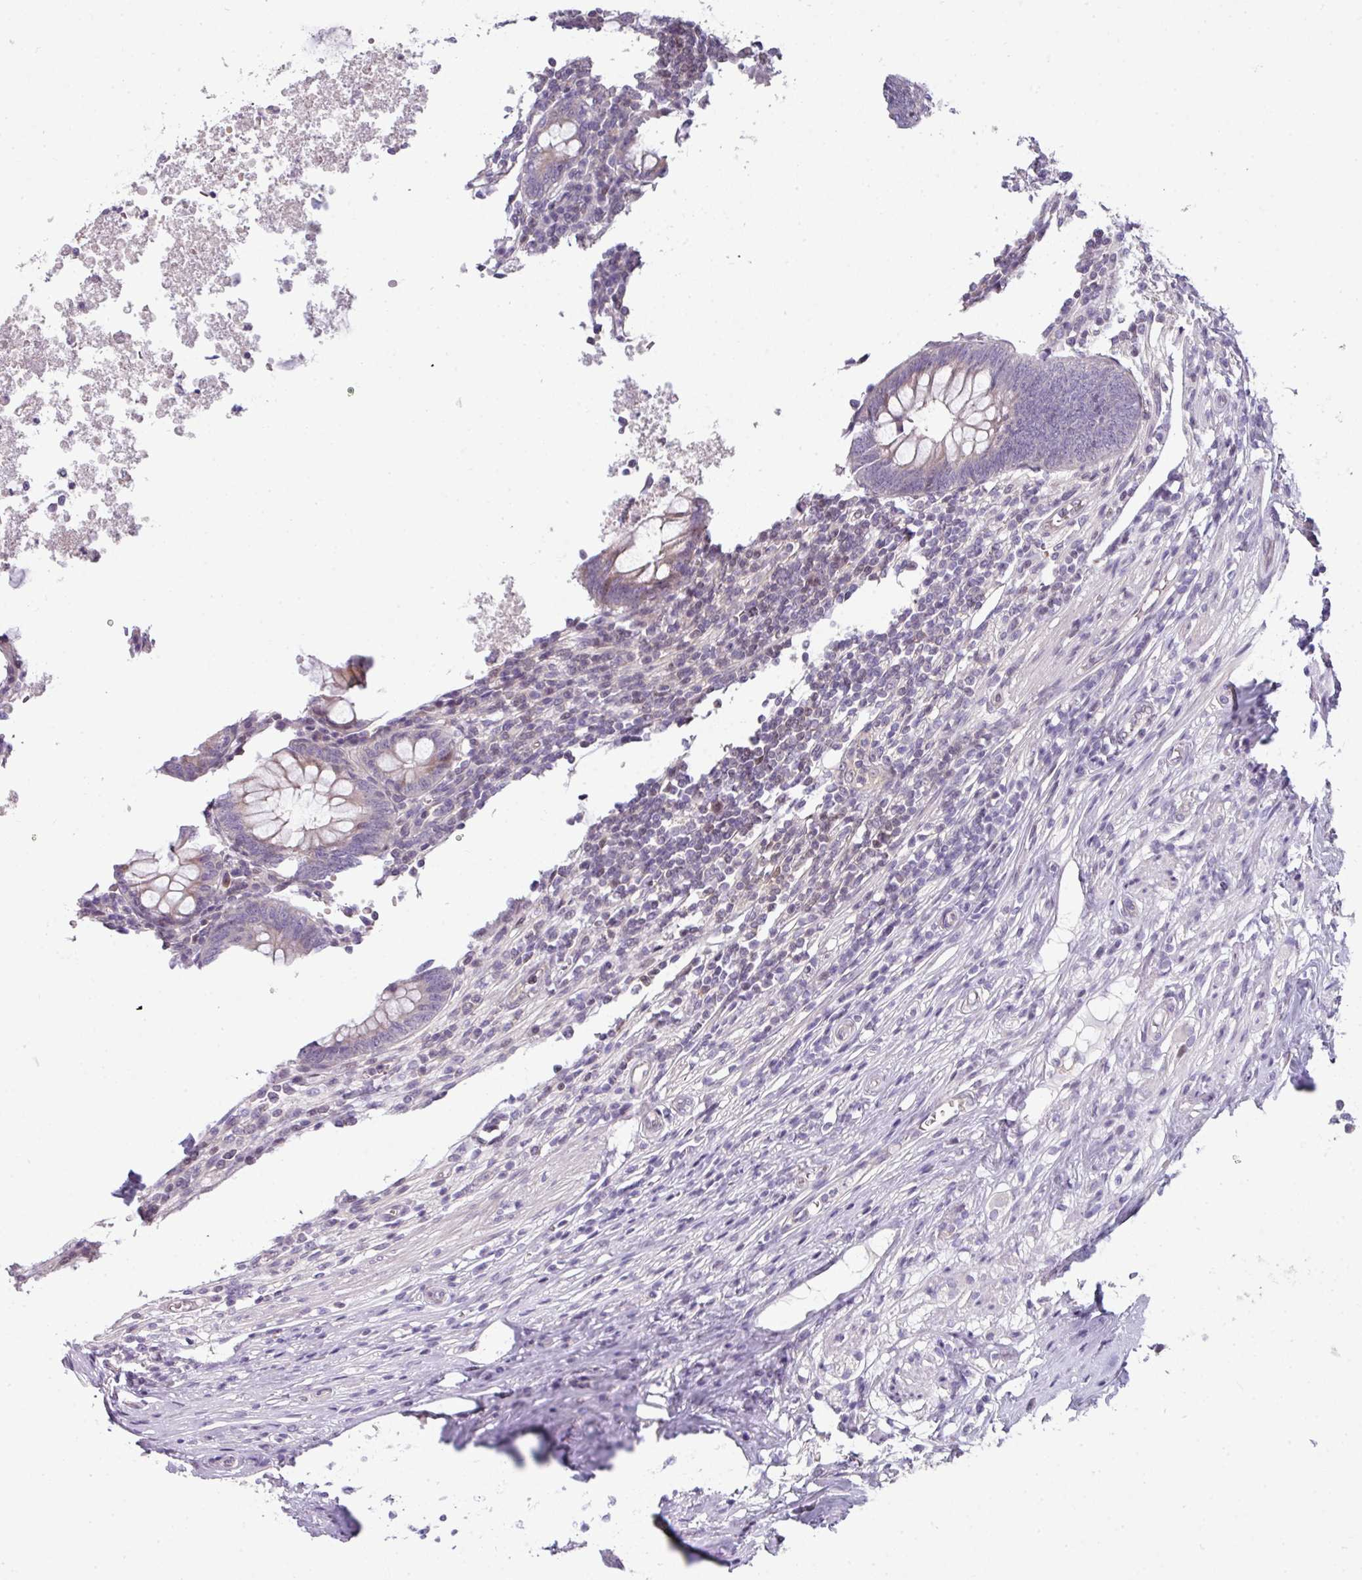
{"staining": {"intensity": "weak", "quantity": "25%-75%", "location": "cytoplasmic/membranous"}, "tissue": "appendix", "cell_type": "Glandular cells", "image_type": "normal", "snomed": [{"axis": "morphology", "description": "Normal tissue, NOS"}, {"axis": "topography", "description": "Appendix"}], "caption": "Glandular cells show low levels of weak cytoplasmic/membranous expression in approximately 25%-75% of cells in normal appendix. Ihc stains the protein of interest in brown and the nuclei are stained blue.", "gene": "STAT5A", "patient": {"sex": "male", "age": 83}}